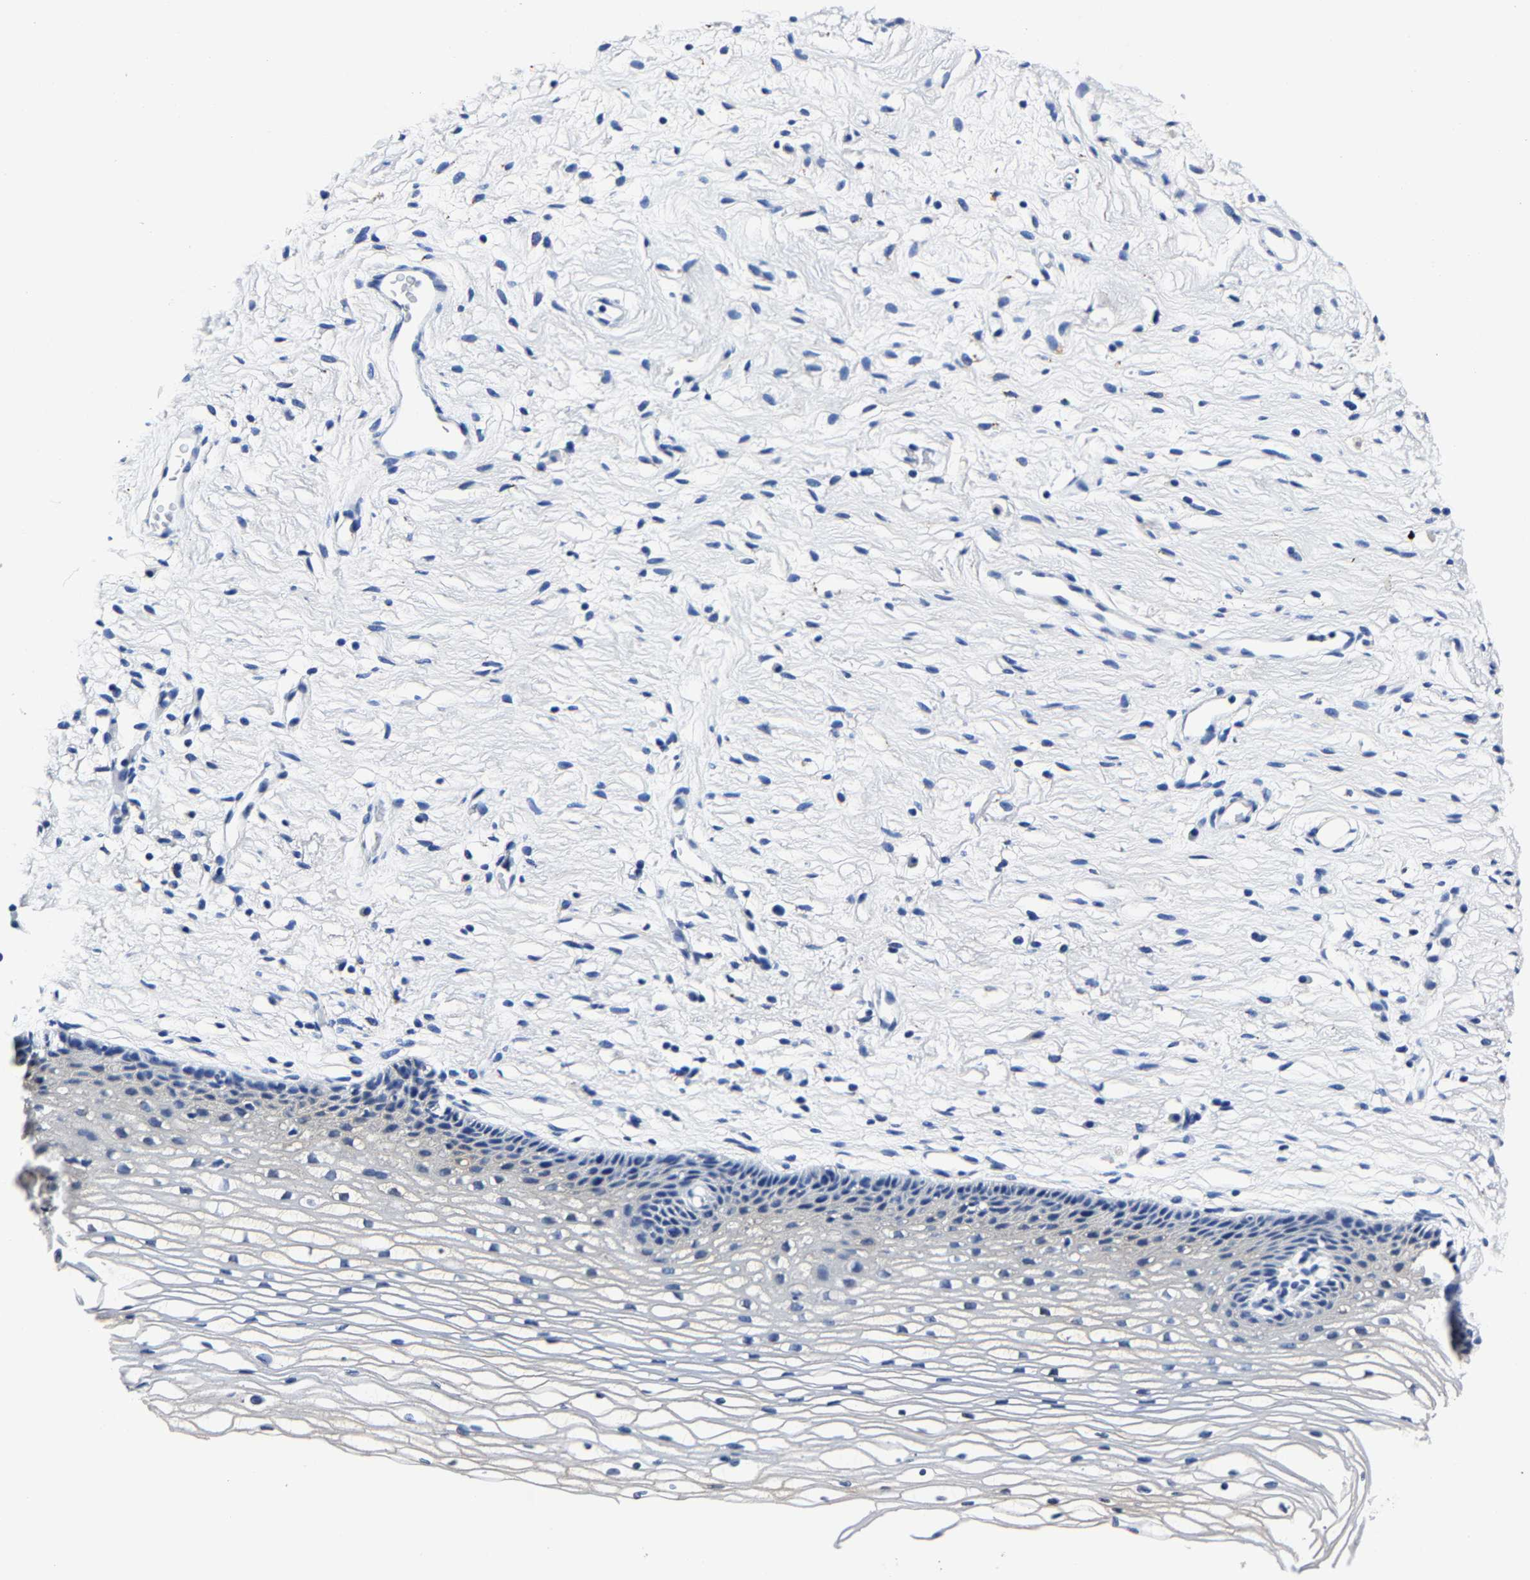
{"staining": {"intensity": "negative", "quantity": "none", "location": "none"}, "tissue": "cervix", "cell_type": "Glandular cells", "image_type": "normal", "snomed": [{"axis": "morphology", "description": "Normal tissue, NOS"}, {"axis": "topography", "description": "Cervix"}], "caption": "Immunohistochemical staining of normal human cervix shows no significant positivity in glandular cells.", "gene": "PSPH", "patient": {"sex": "female", "age": 77}}